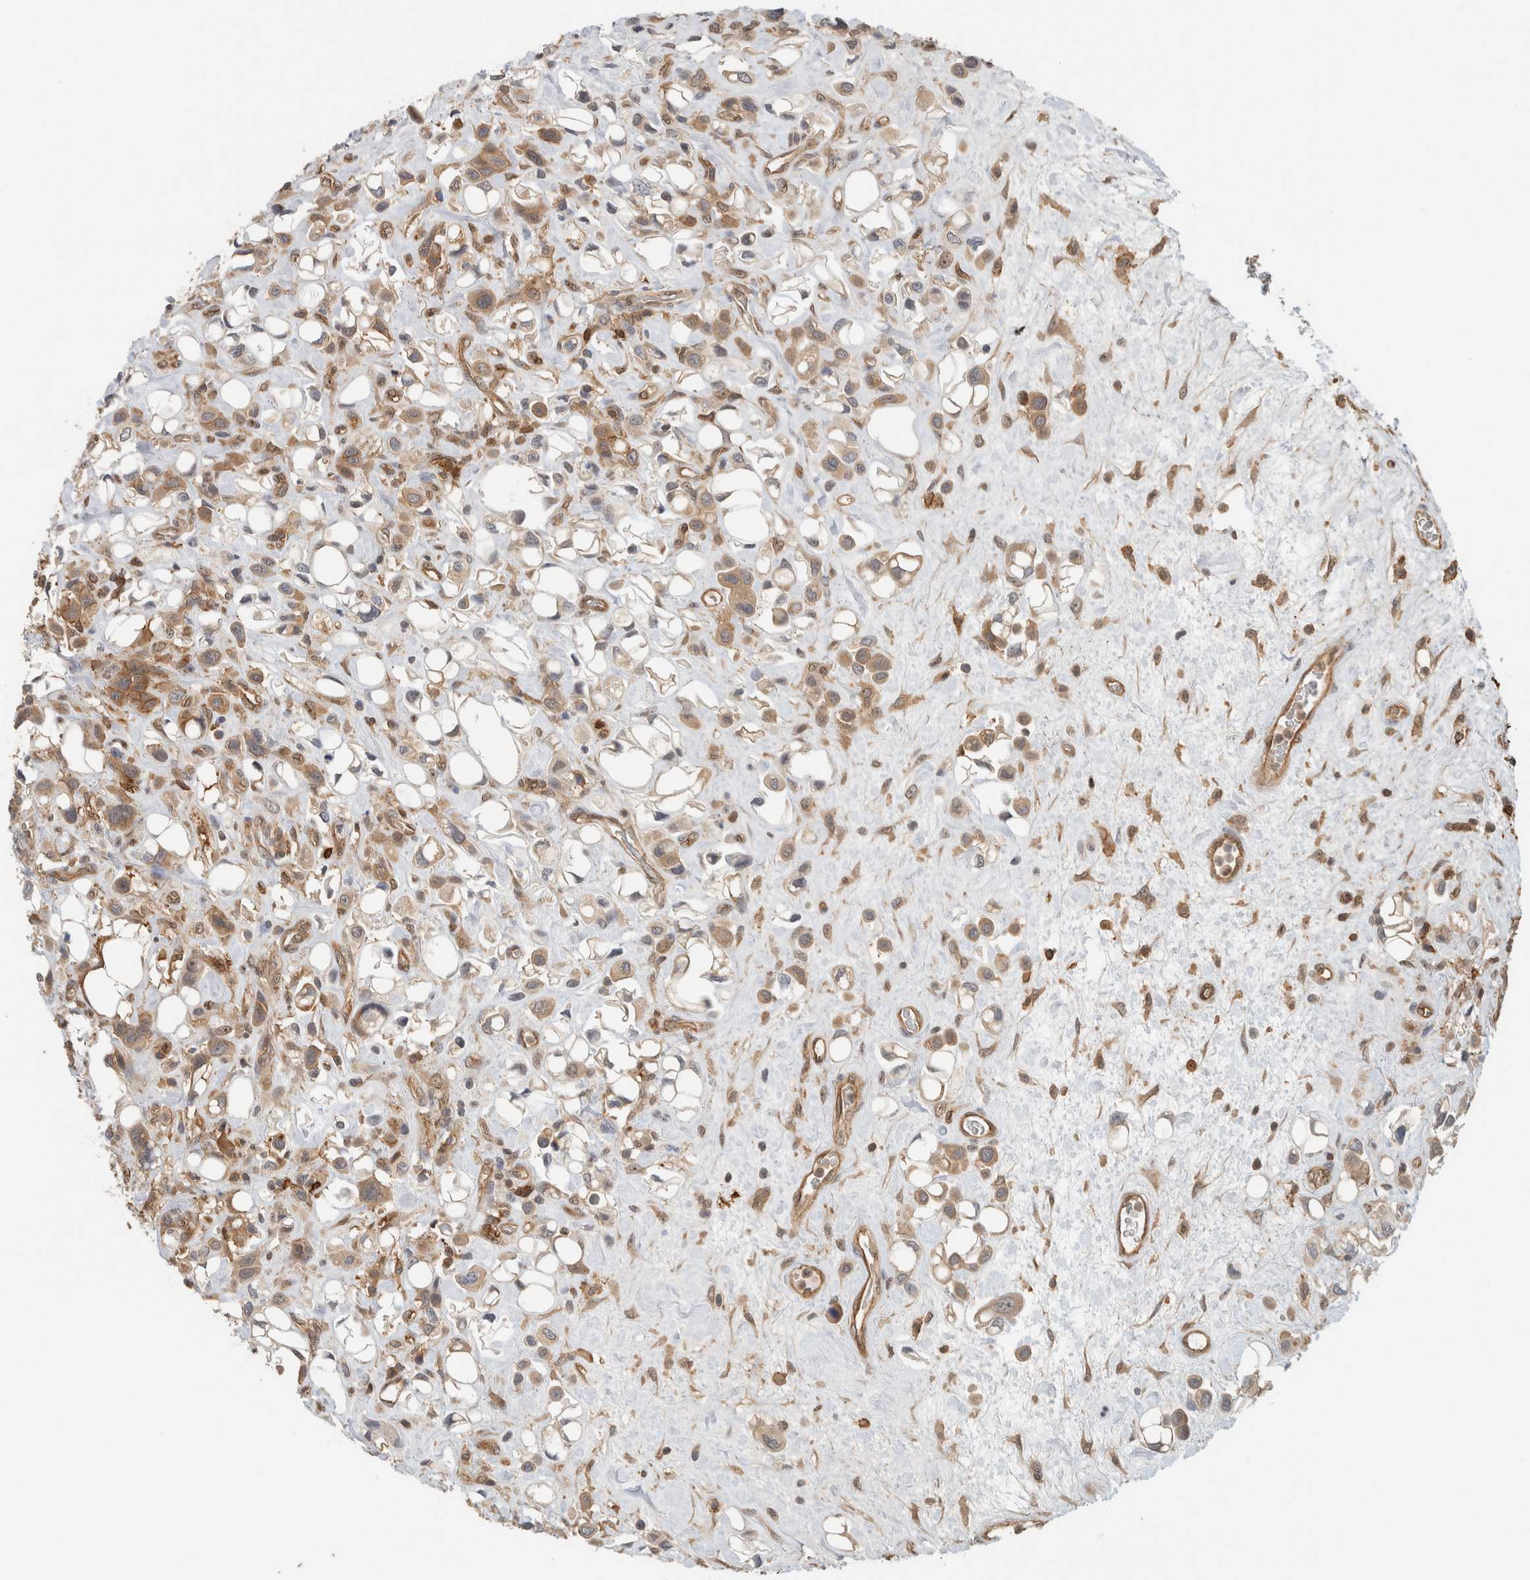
{"staining": {"intensity": "moderate", "quantity": ">75%", "location": "cytoplasmic/membranous"}, "tissue": "urothelial cancer", "cell_type": "Tumor cells", "image_type": "cancer", "snomed": [{"axis": "morphology", "description": "Urothelial carcinoma, High grade"}, {"axis": "topography", "description": "Urinary bladder"}], "caption": "Tumor cells demonstrate medium levels of moderate cytoplasmic/membranous positivity in approximately >75% of cells in human urothelial cancer.", "gene": "PFDN4", "patient": {"sex": "male", "age": 50}}